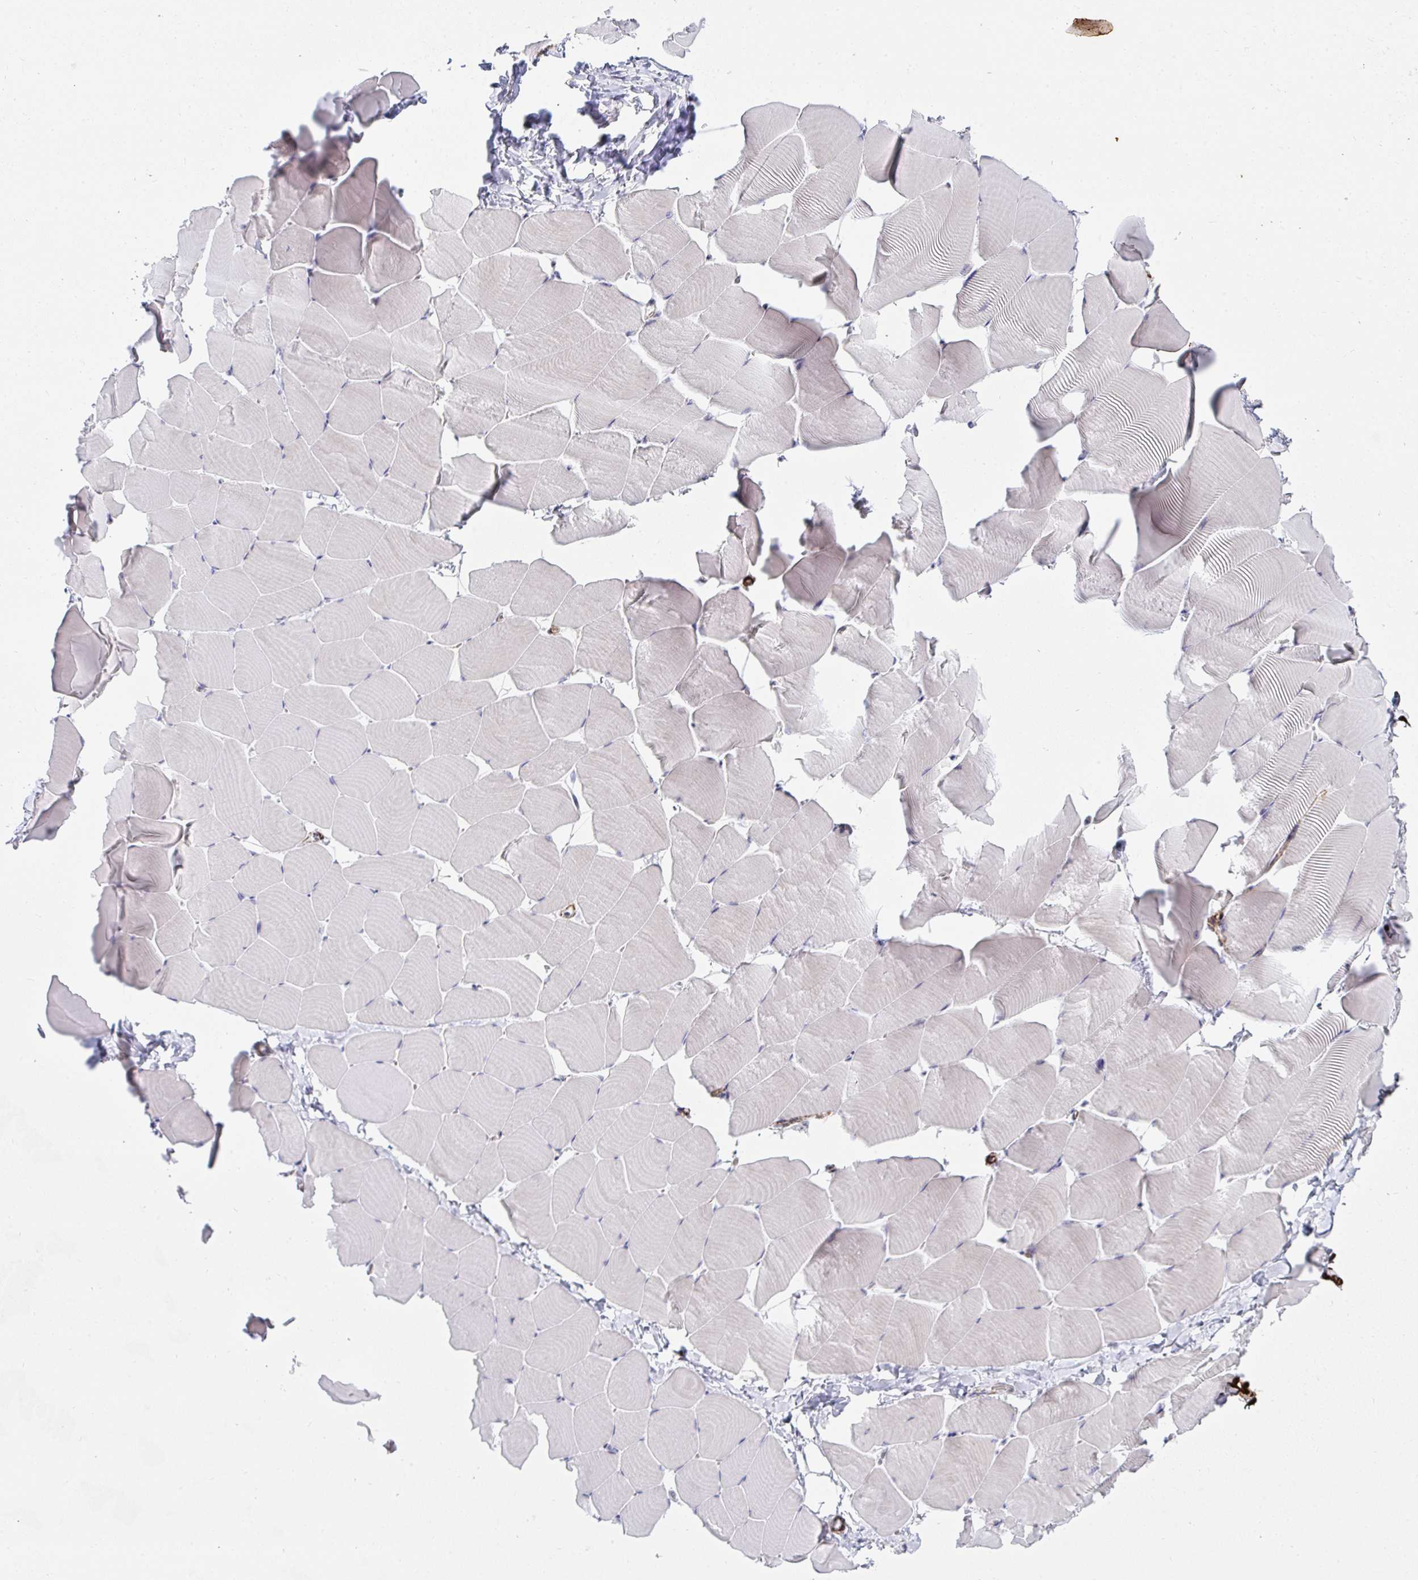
{"staining": {"intensity": "negative", "quantity": "none", "location": "none"}, "tissue": "skeletal muscle", "cell_type": "Myocytes", "image_type": "normal", "snomed": [{"axis": "morphology", "description": "Normal tissue, NOS"}, {"axis": "topography", "description": "Skeletal muscle"}], "caption": "This is an IHC histopathology image of benign skeletal muscle. There is no expression in myocytes.", "gene": "GINS2", "patient": {"sex": "male", "age": 25}}